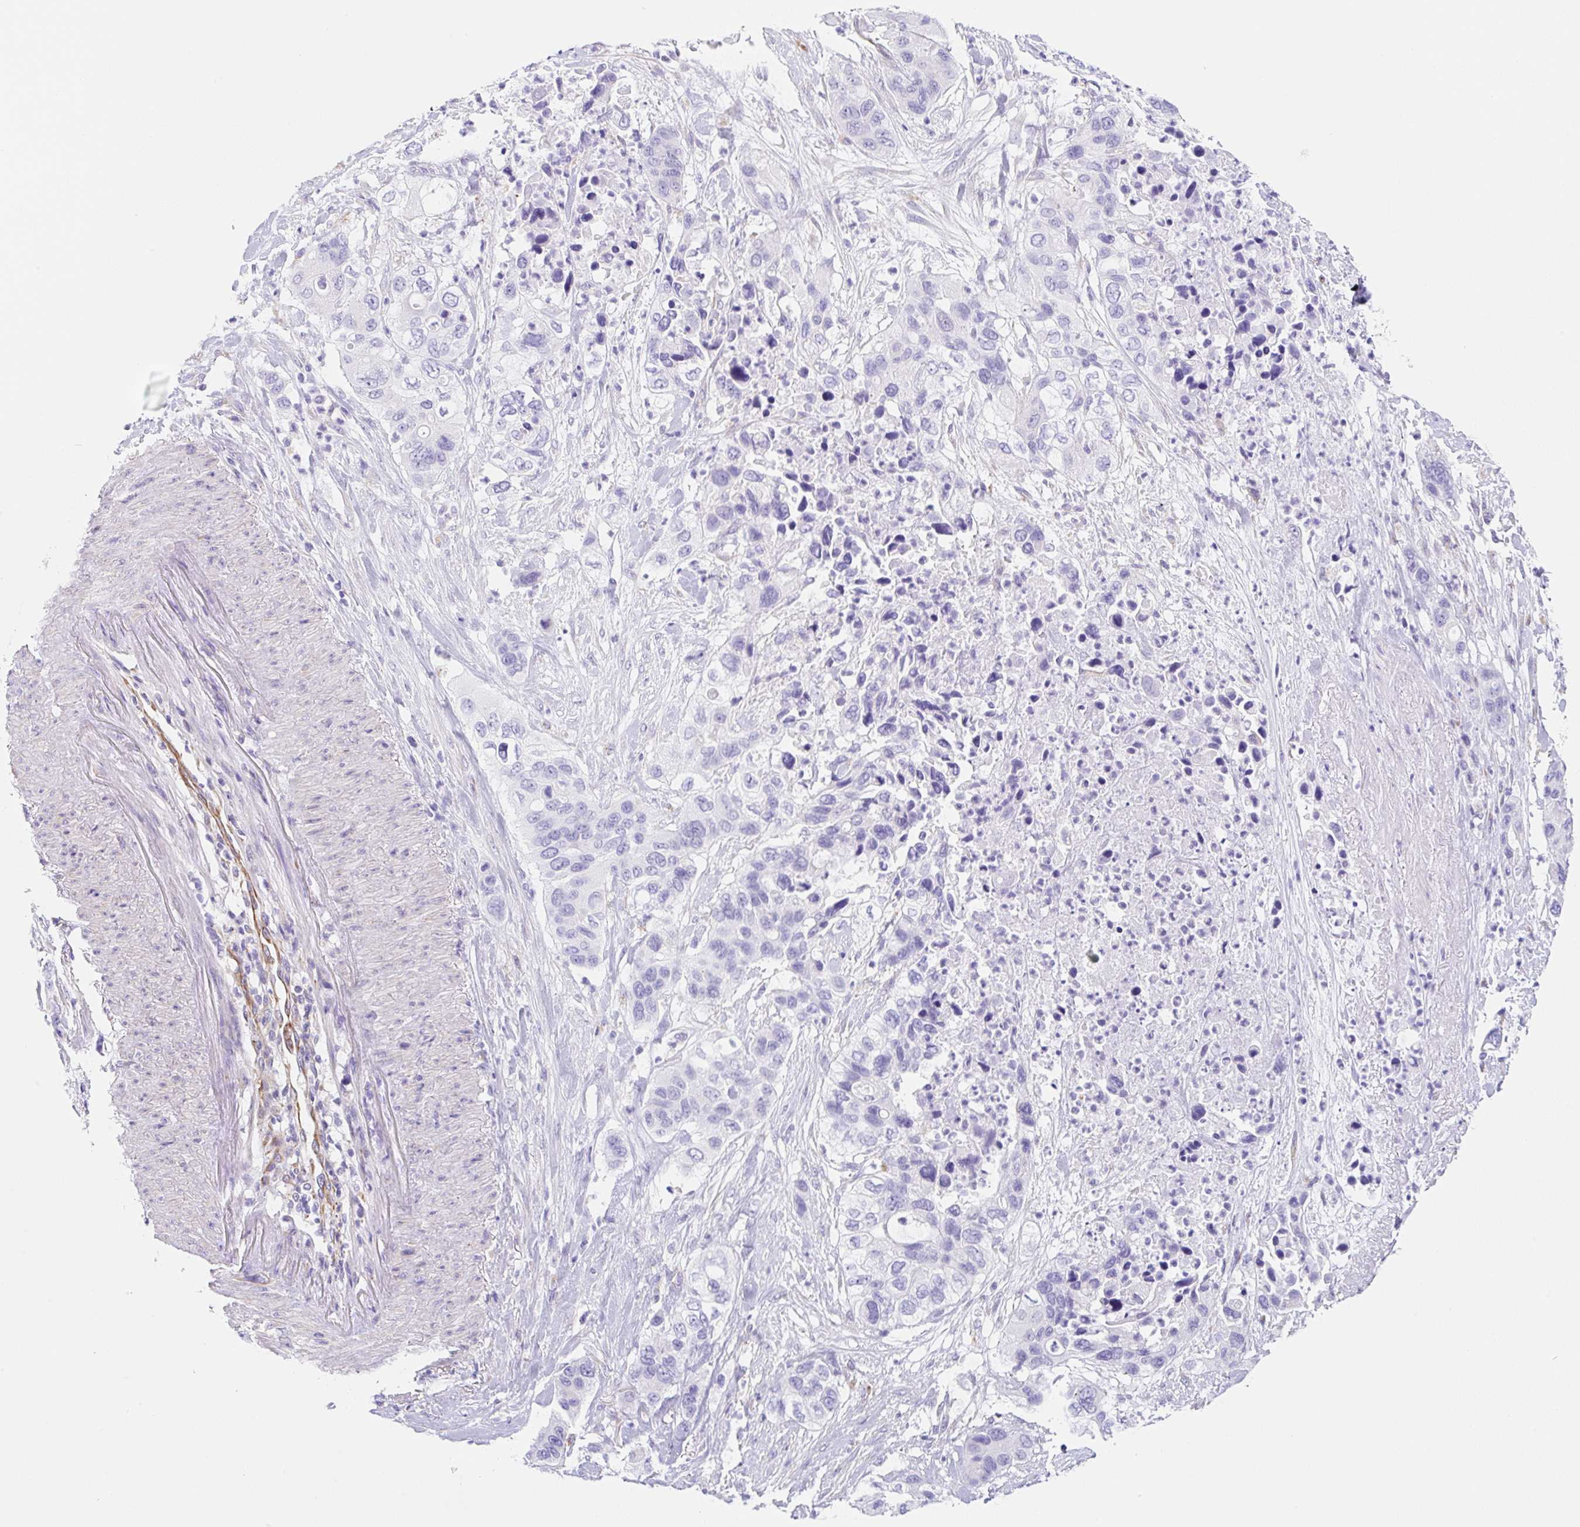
{"staining": {"intensity": "negative", "quantity": "none", "location": "none"}, "tissue": "pancreatic cancer", "cell_type": "Tumor cells", "image_type": "cancer", "snomed": [{"axis": "morphology", "description": "Adenocarcinoma, NOS"}, {"axis": "topography", "description": "Pancreas"}], "caption": "Tumor cells are negative for protein expression in human adenocarcinoma (pancreatic). (DAB IHC, high magnification).", "gene": "DKK4", "patient": {"sex": "female", "age": 71}}